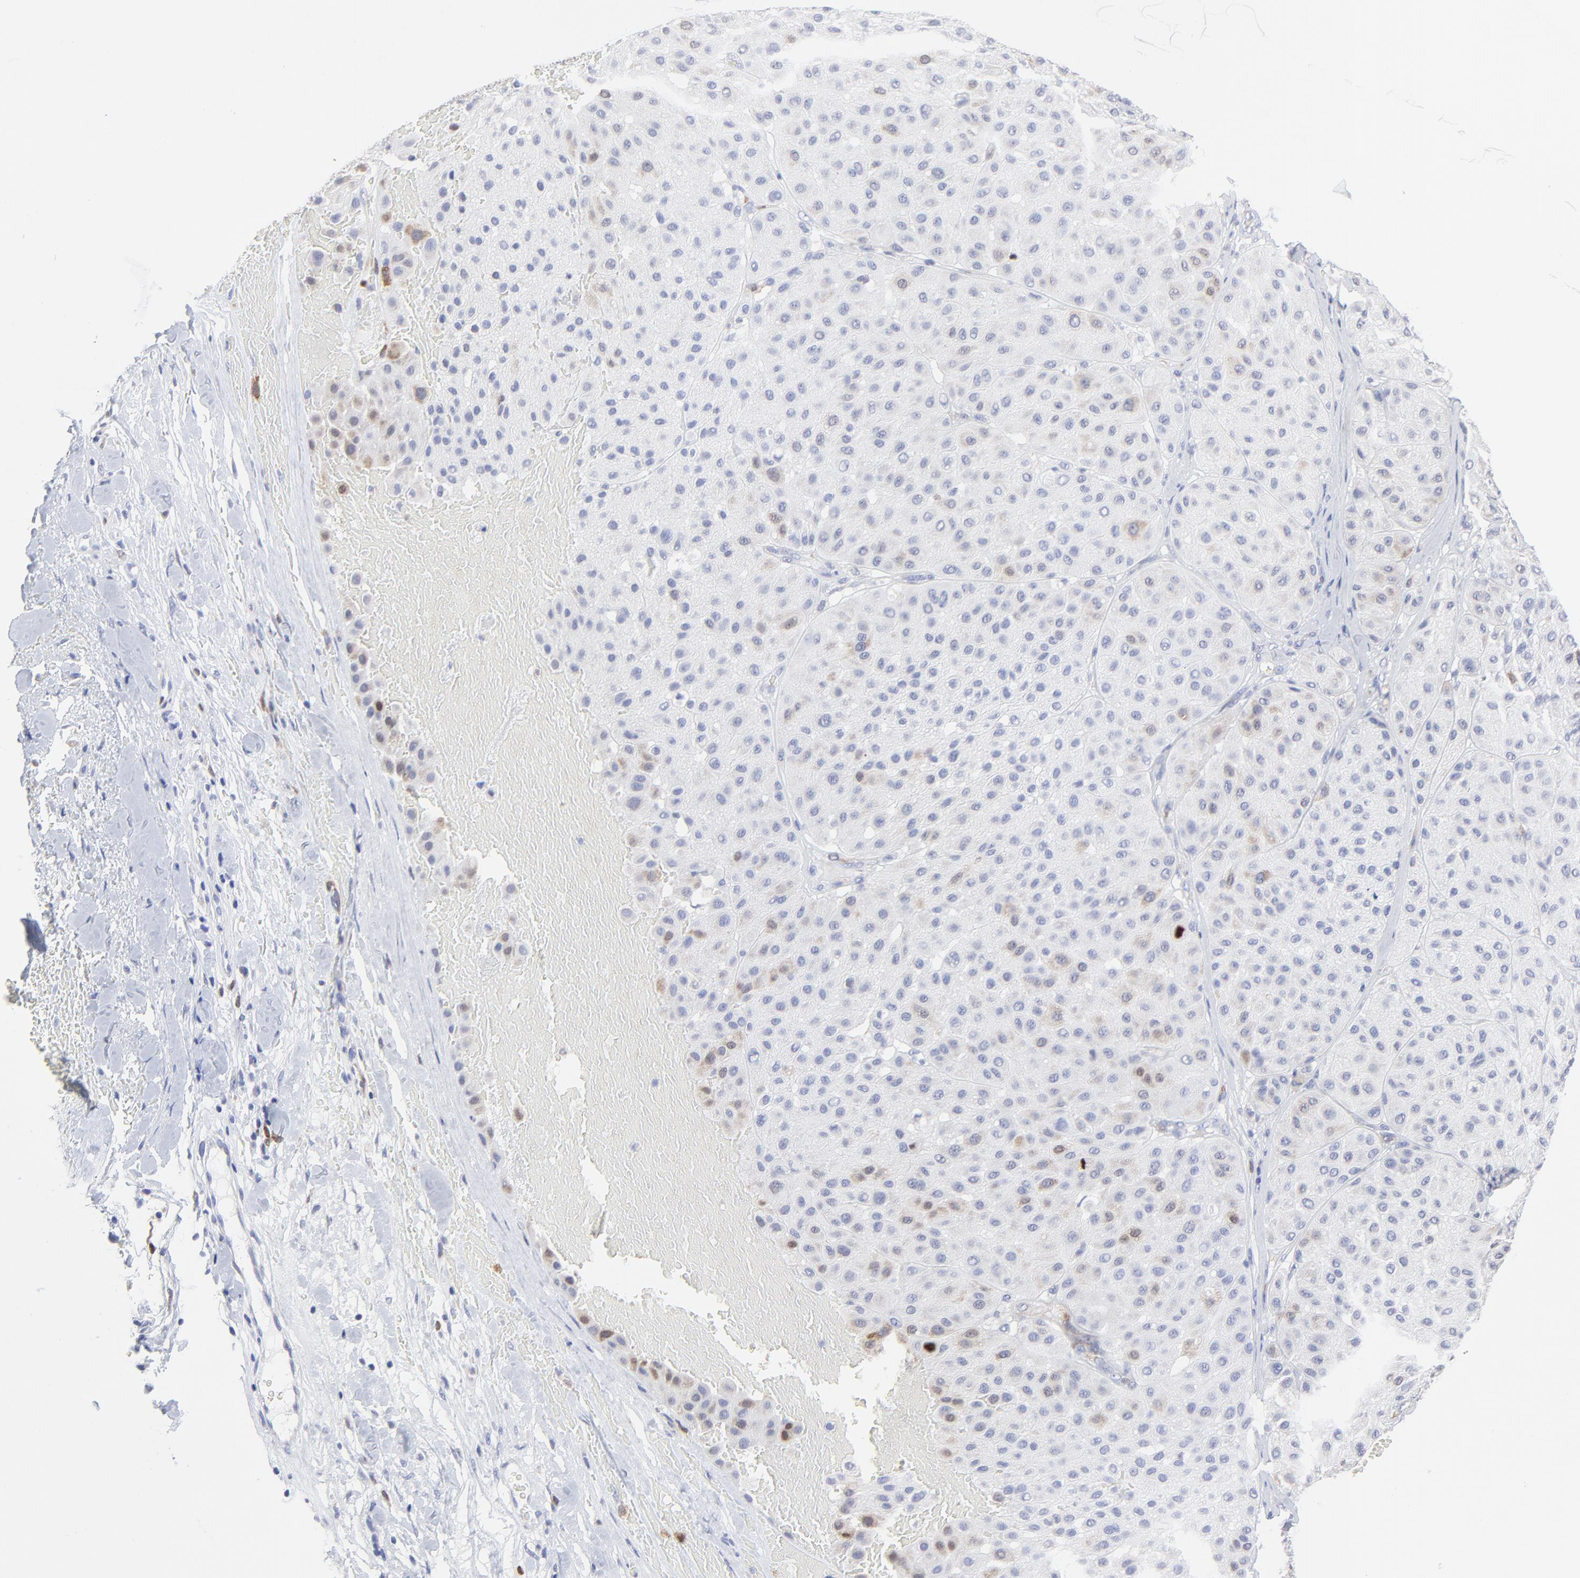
{"staining": {"intensity": "weak", "quantity": "<25%", "location": "cytoplasmic/membranous"}, "tissue": "melanoma", "cell_type": "Tumor cells", "image_type": "cancer", "snomed": [{"axis": "morphology", "description": "Normal tissue, NOS"}, {"axis": "morphology", "description": "Malignant melanoma, Metastatic site"}, {"axis": "topography", "description": "Skin"}], "caption": "Melanoma was stained to show a protein in brown. There is no significant expression in tumor cells.", "gene": "NCAPH", "patient": {"sex": "male", "age": 41}}